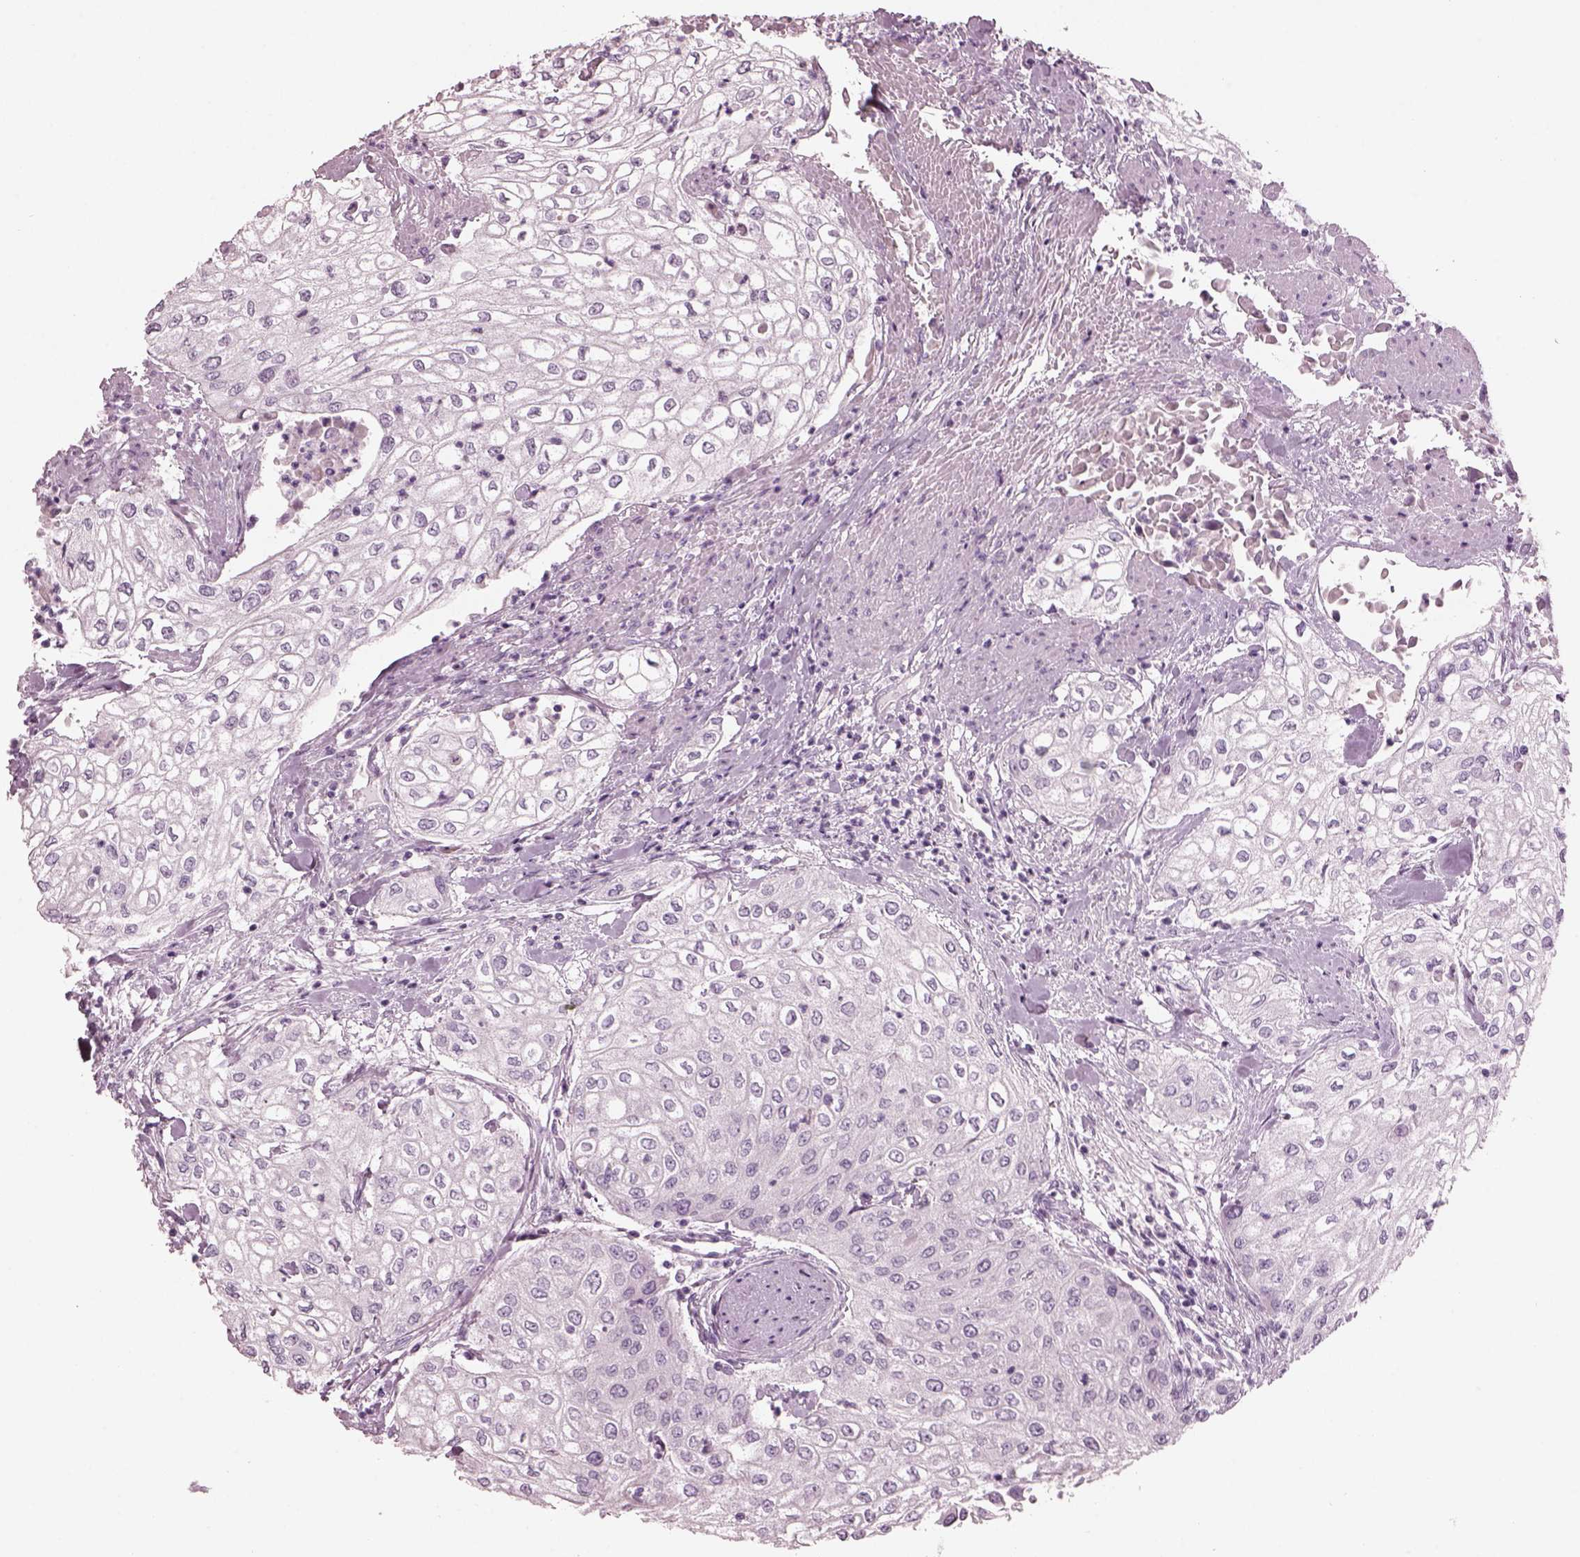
{"staining": {"intensity": "negative", "quantity": "none", "location": "none"}, "tissue": "urothelial cancer", "cell_type": "Tumor cells", "image_type": "cancer", "snomed": [{"axis": "morphology", "description": "Urothelial carcinoma, High grade"}, {"axis": "topography", "description": "Urinary bladder"}], "caption": "The immunohistochemistry histopathology image has no significant positivity in tumor cells of urothelial cancer tissue.", "gene": "HYDIN", "patient": {"sex": "male", "age": 62}}